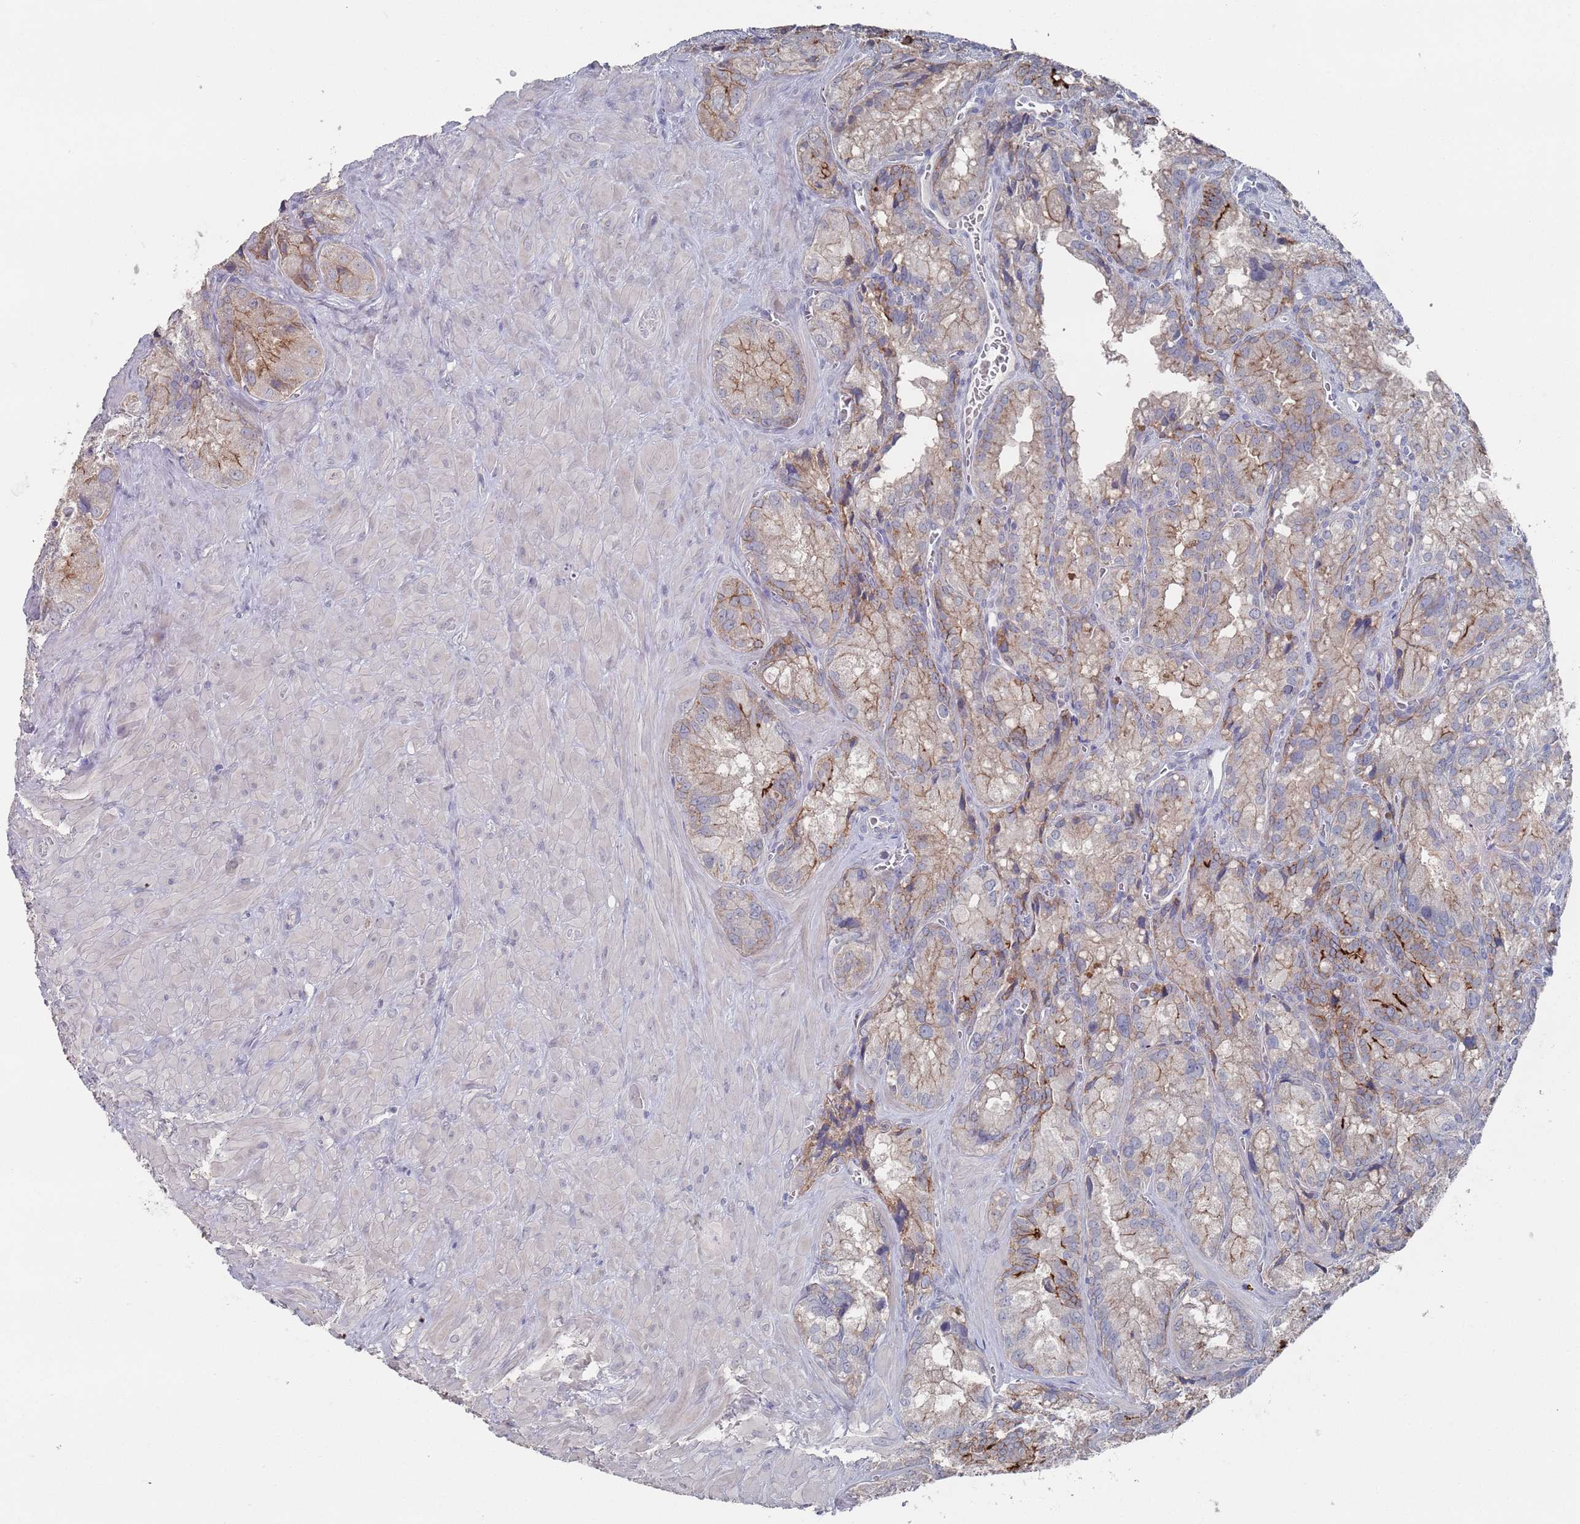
{"staining": {"intensity": "moderate", "quantity": "25%-75%", "location": "cytoplasmic/membranous"}, "tissue": "seminal vesicle", "cell_type": "Glandular cells", "image_type": "normal", "snomed": [{"axis": "morphology", "description": "Normal tissue, NOS"}, {"axis": "topography", "description": "Seminal veicle"}], "caption": "Protein analysis of normal seminal vesicle reveals moderate cytoplasmic/membranous positivity in about 25%-75% of glandular cells. The protein is shown in brown color, while the nuclei are stained blue.", "gene": "PROM2", "patient": {"sex": "male", "age": 62}}